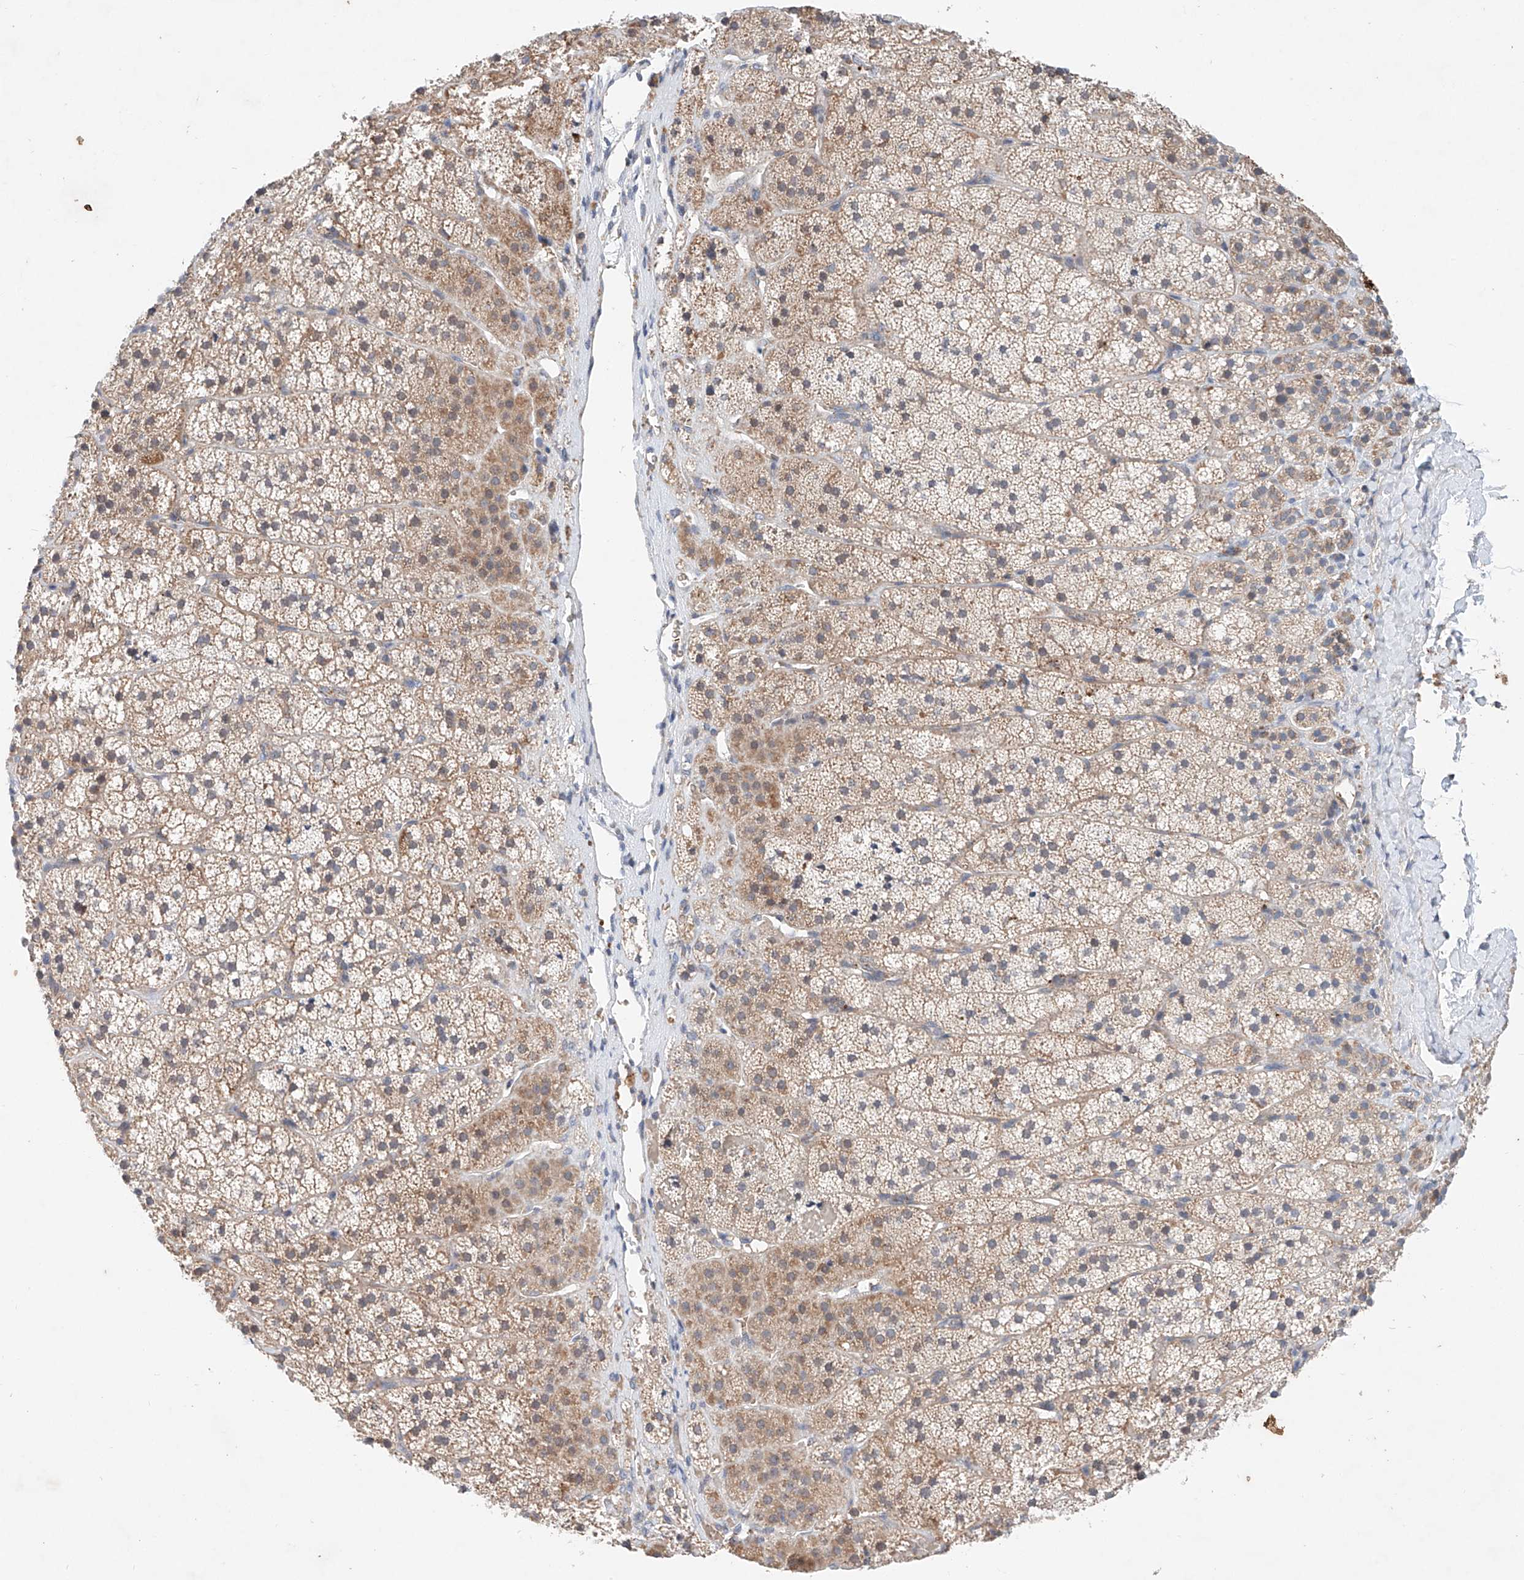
{"staining": {"intensity": "strong", "quantity": "<25%", "location": "cytoplasmic/membranous"}, "tissue": "adrenal gland", "cell_type": "Glandular cells", "image_type": "normal", "snomed": [{"axis": "morphology", "description": "Normal tissue, NOS"}, {"axis": "topography", "description": "Adrenal gland"}], "caption": "This micrograph reveals immunohistochemistry staining of benign adrenal gland, with medium strong cytoplasmic/membranous expression in about <25% of glandular cells.", "gene": "FASTK", "patient": {"sex": "female", "age": 44}}